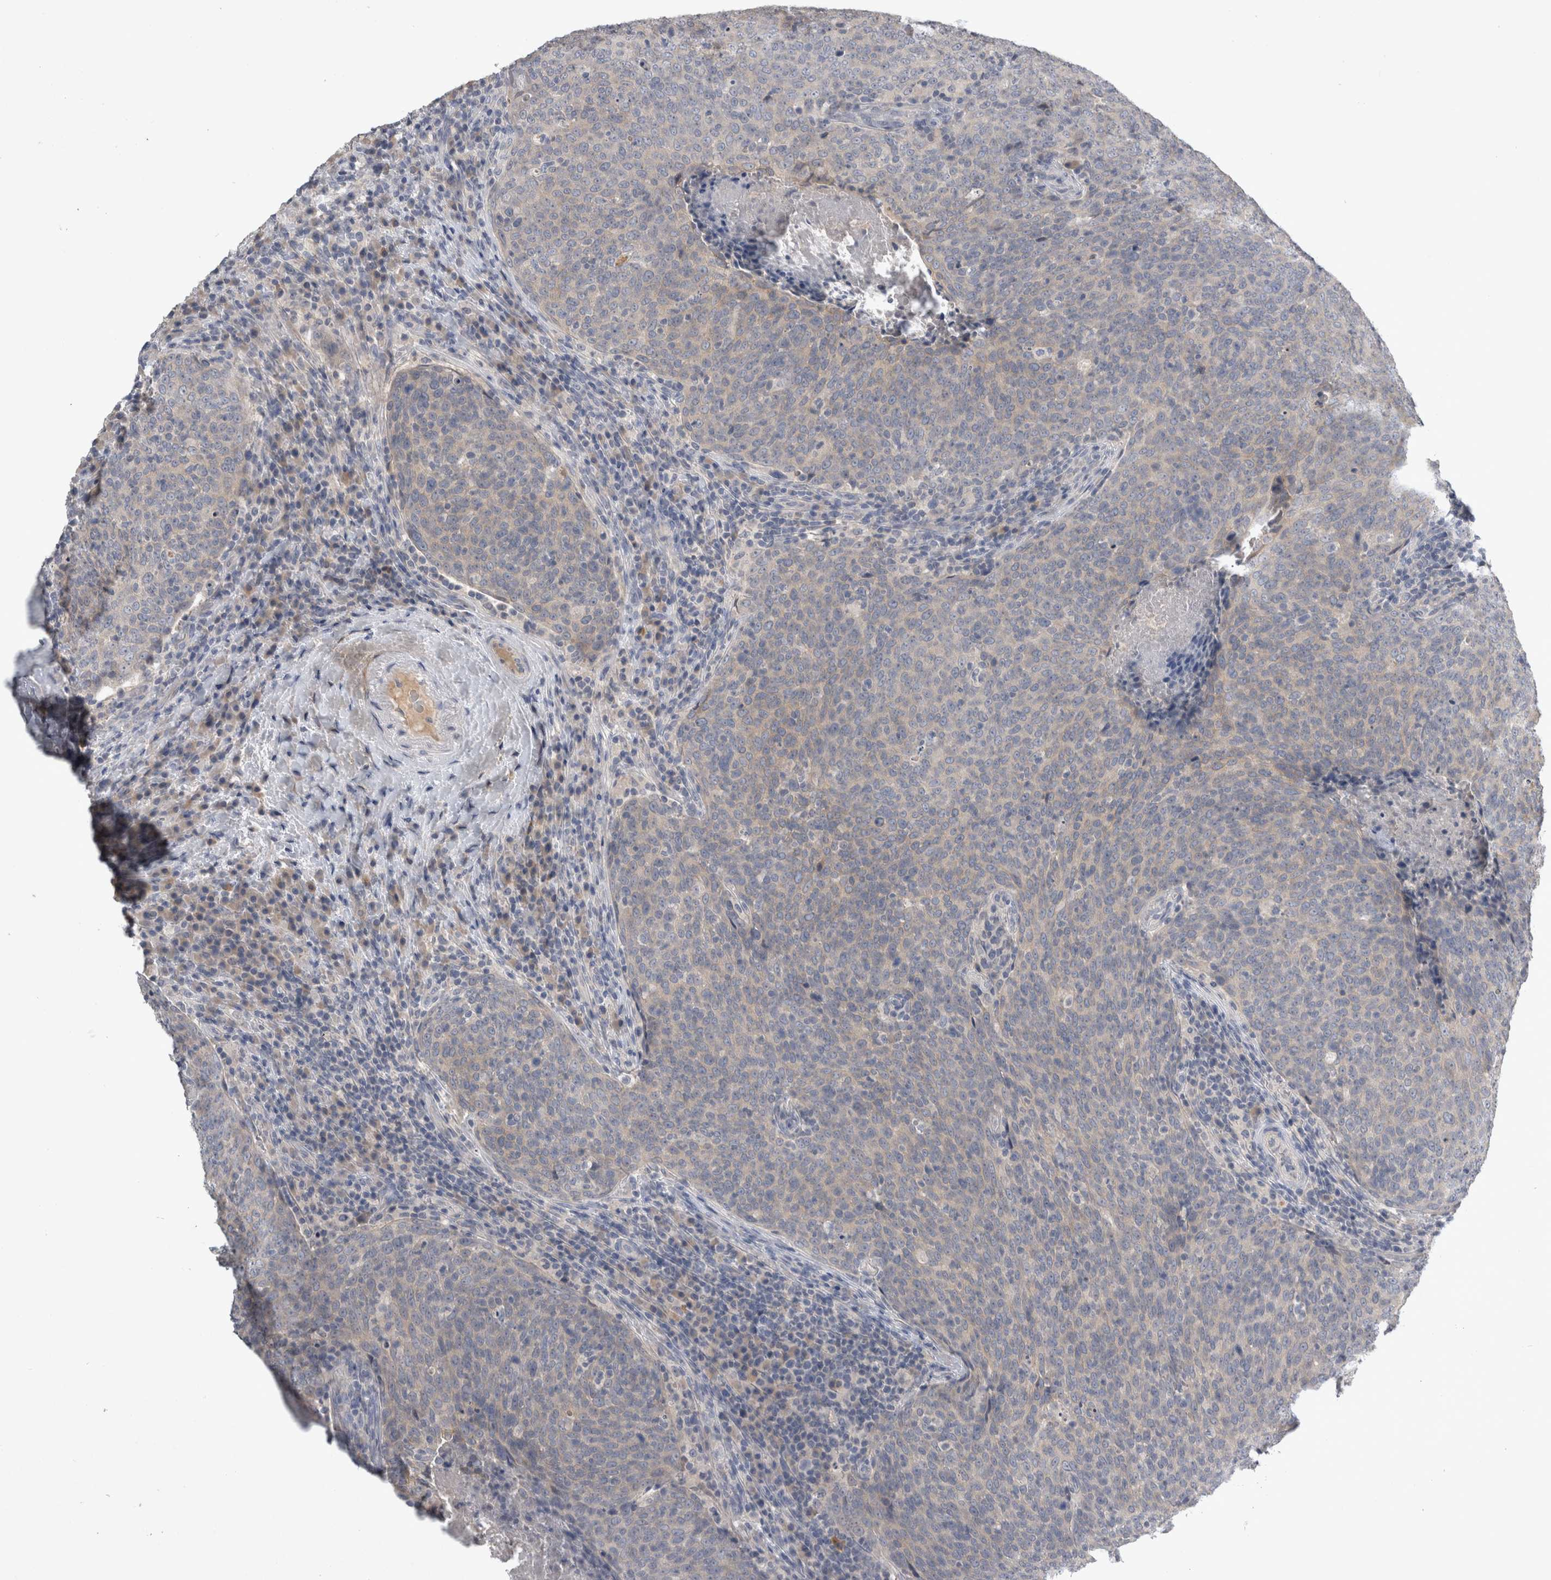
{"staining": {"intensity": "negative", "quantity": "none", "location": "none"}, "tissue": "head and neck cancer", "cell_type": "Tumor cells", "image_type": "cancer", "snomed": [{"axis": "morphology", "description": "Squamous cell carcinoma, NOS"}, {"axis": "morphology", "description": "Squamous cell carcinoma, metastatic, NOS"}, {"axis": "topography", "description": "Lymph node"}, {"axis": "topography", "description": "Head-Neck"}], "caption": "This is an immunohistochemistry micrograph of head and neck cancer (metastatic squamous cell carcinoma). There is no staining in tumor cells.", "gene": "SLC22A11", "patient": {"sex": "male", "age": 62}}